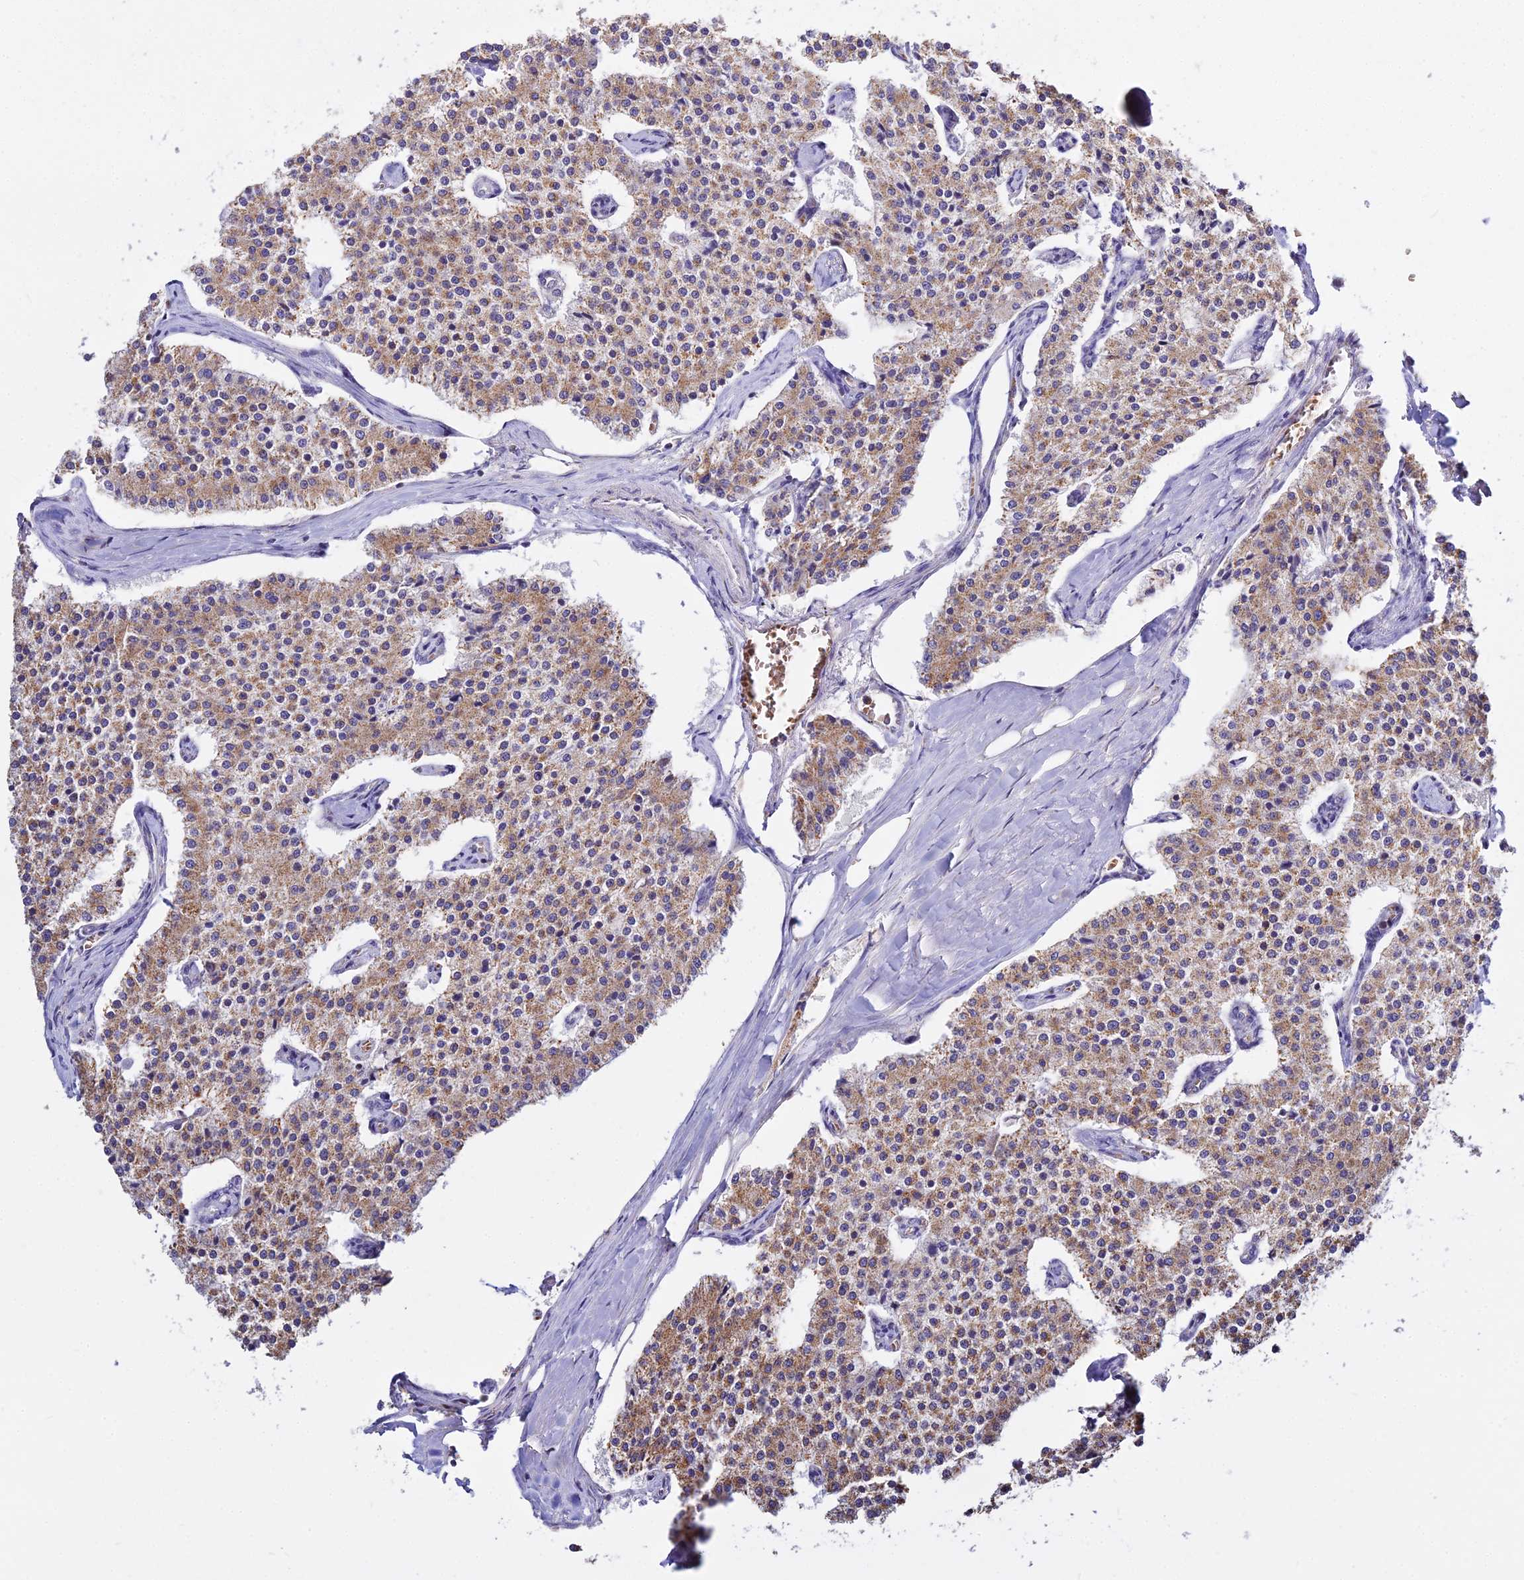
{"staining": {"intensity": "moderate", "quantity": ">75%", "location": "cytoplasmic/membranous"}, "tissue": "carcinoid", "cell_type": "Tumor cells", "image_type": "cancer", "snomed": [{"axis": "morphology", "description": "Carcinoid, malignant, NOS"}, {"axis": "topography", "description": "Colon"}], "caption": "Immunohistochemistry staining of carcinoid, which shows medium levels of moderate cytoplasmic/membranous staining in approximately >75% of tumor cells indicating moderate cytoplasmic/membranous protein expression. The staining was performed using DAB (brown) for protein detection and nuclei were counterstained in hematoxylin (blue).", "gene": "TYW5", "patient": {"sex": "female", "age": 52}}